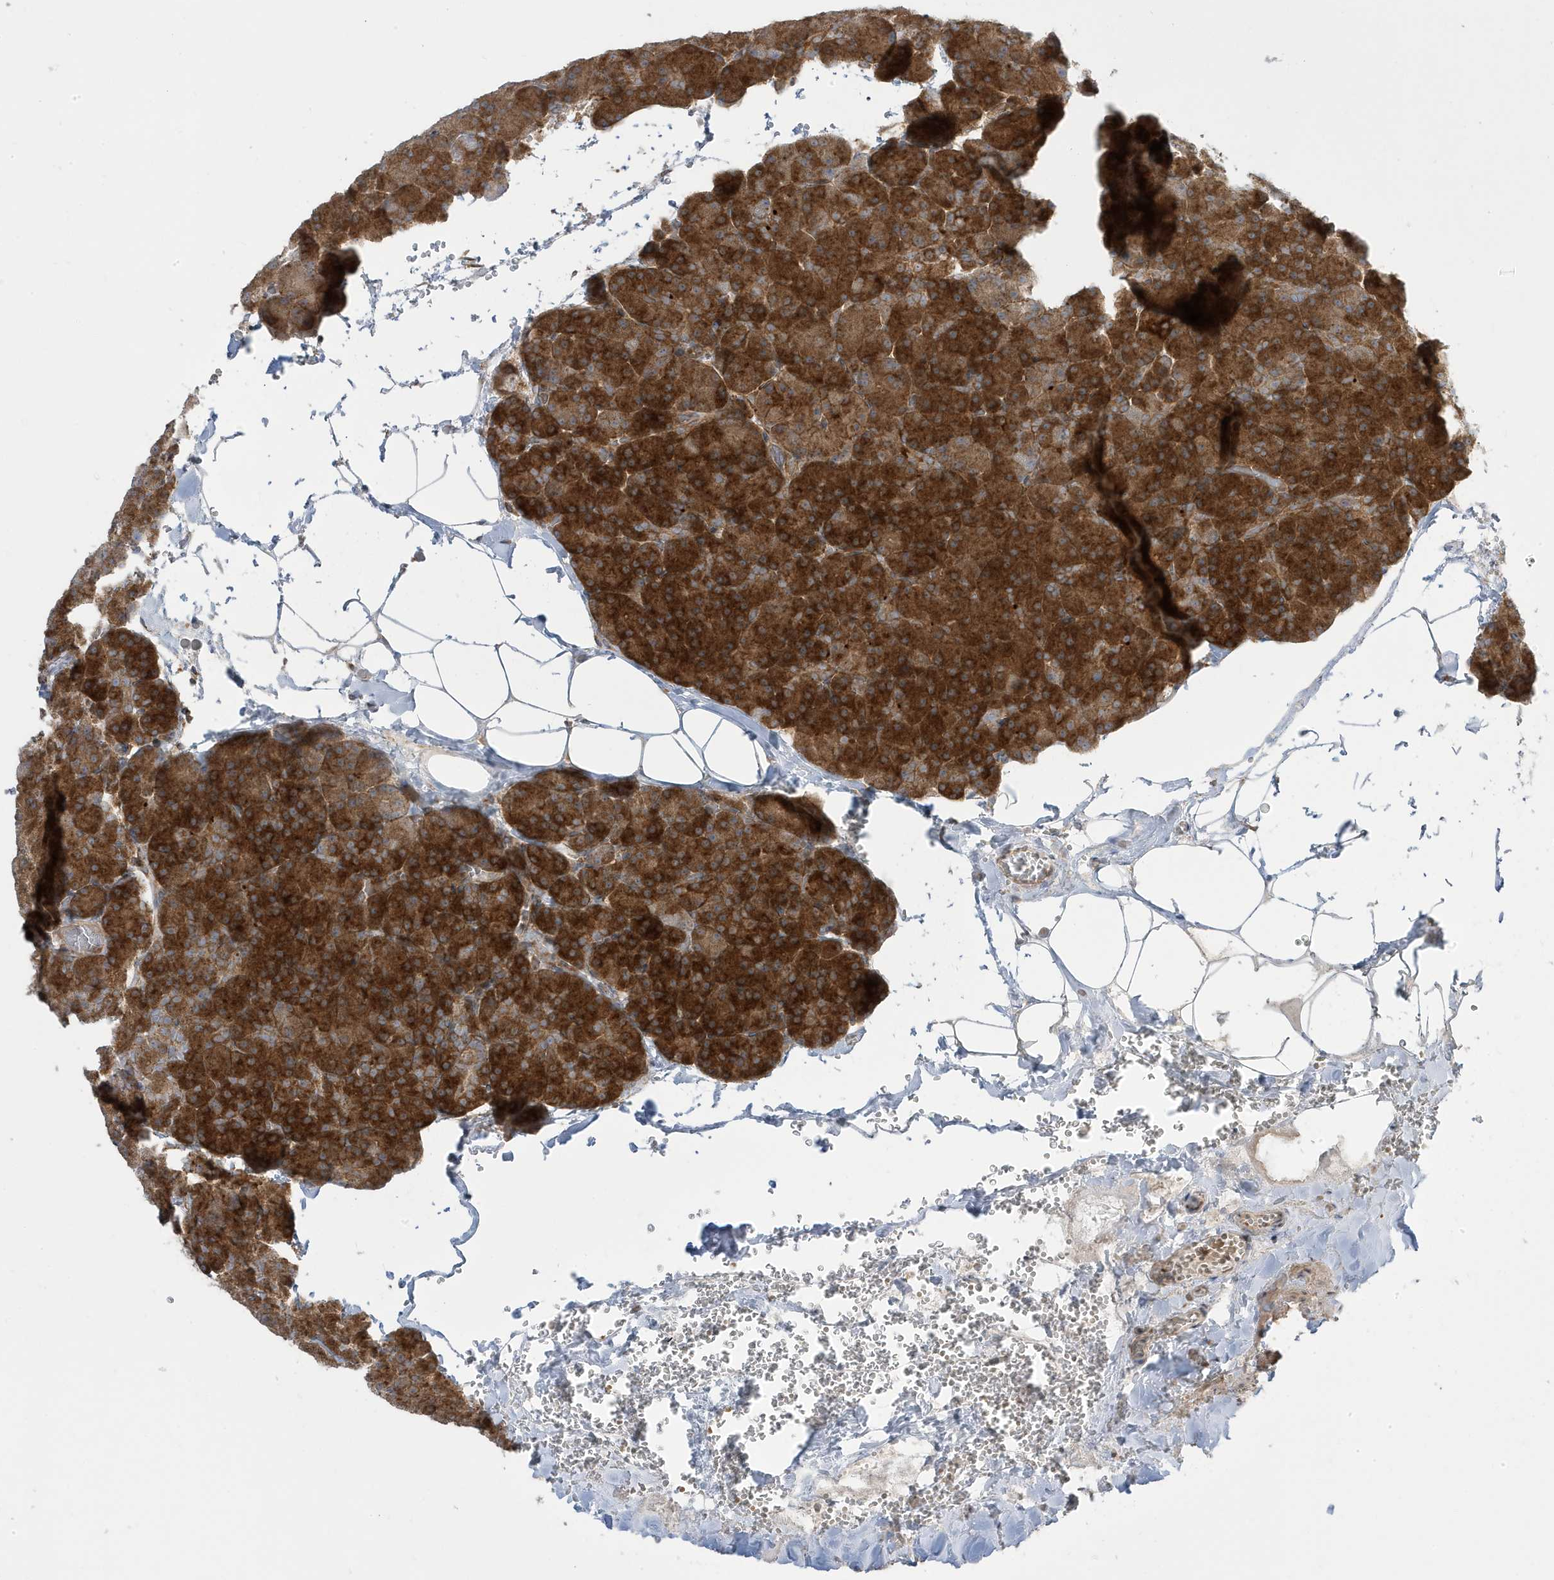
{"staining": {"intensity": "strong", "quantity": ">75%", "location": "cytoplasmic/membranous"}, "tissue": "pancreas", "cell_type": "Exocrine glandular cells", "image_type": "normal", "snomed": [{"axis": "morphology", "description": "Normal tissue, NOS"}, {"axis": "morphology", "description": "Carcinoid, malignant, NOS"}, {"axis": "topography", "description": "Pancreas"}], "caption": "The immunohistochemical stain shows strong cytoplasmic/membranous staining in exocrine glandular cells of benign pancreas.", "gene": "STAM", "patient": {"sex": "female", "age": 35}}